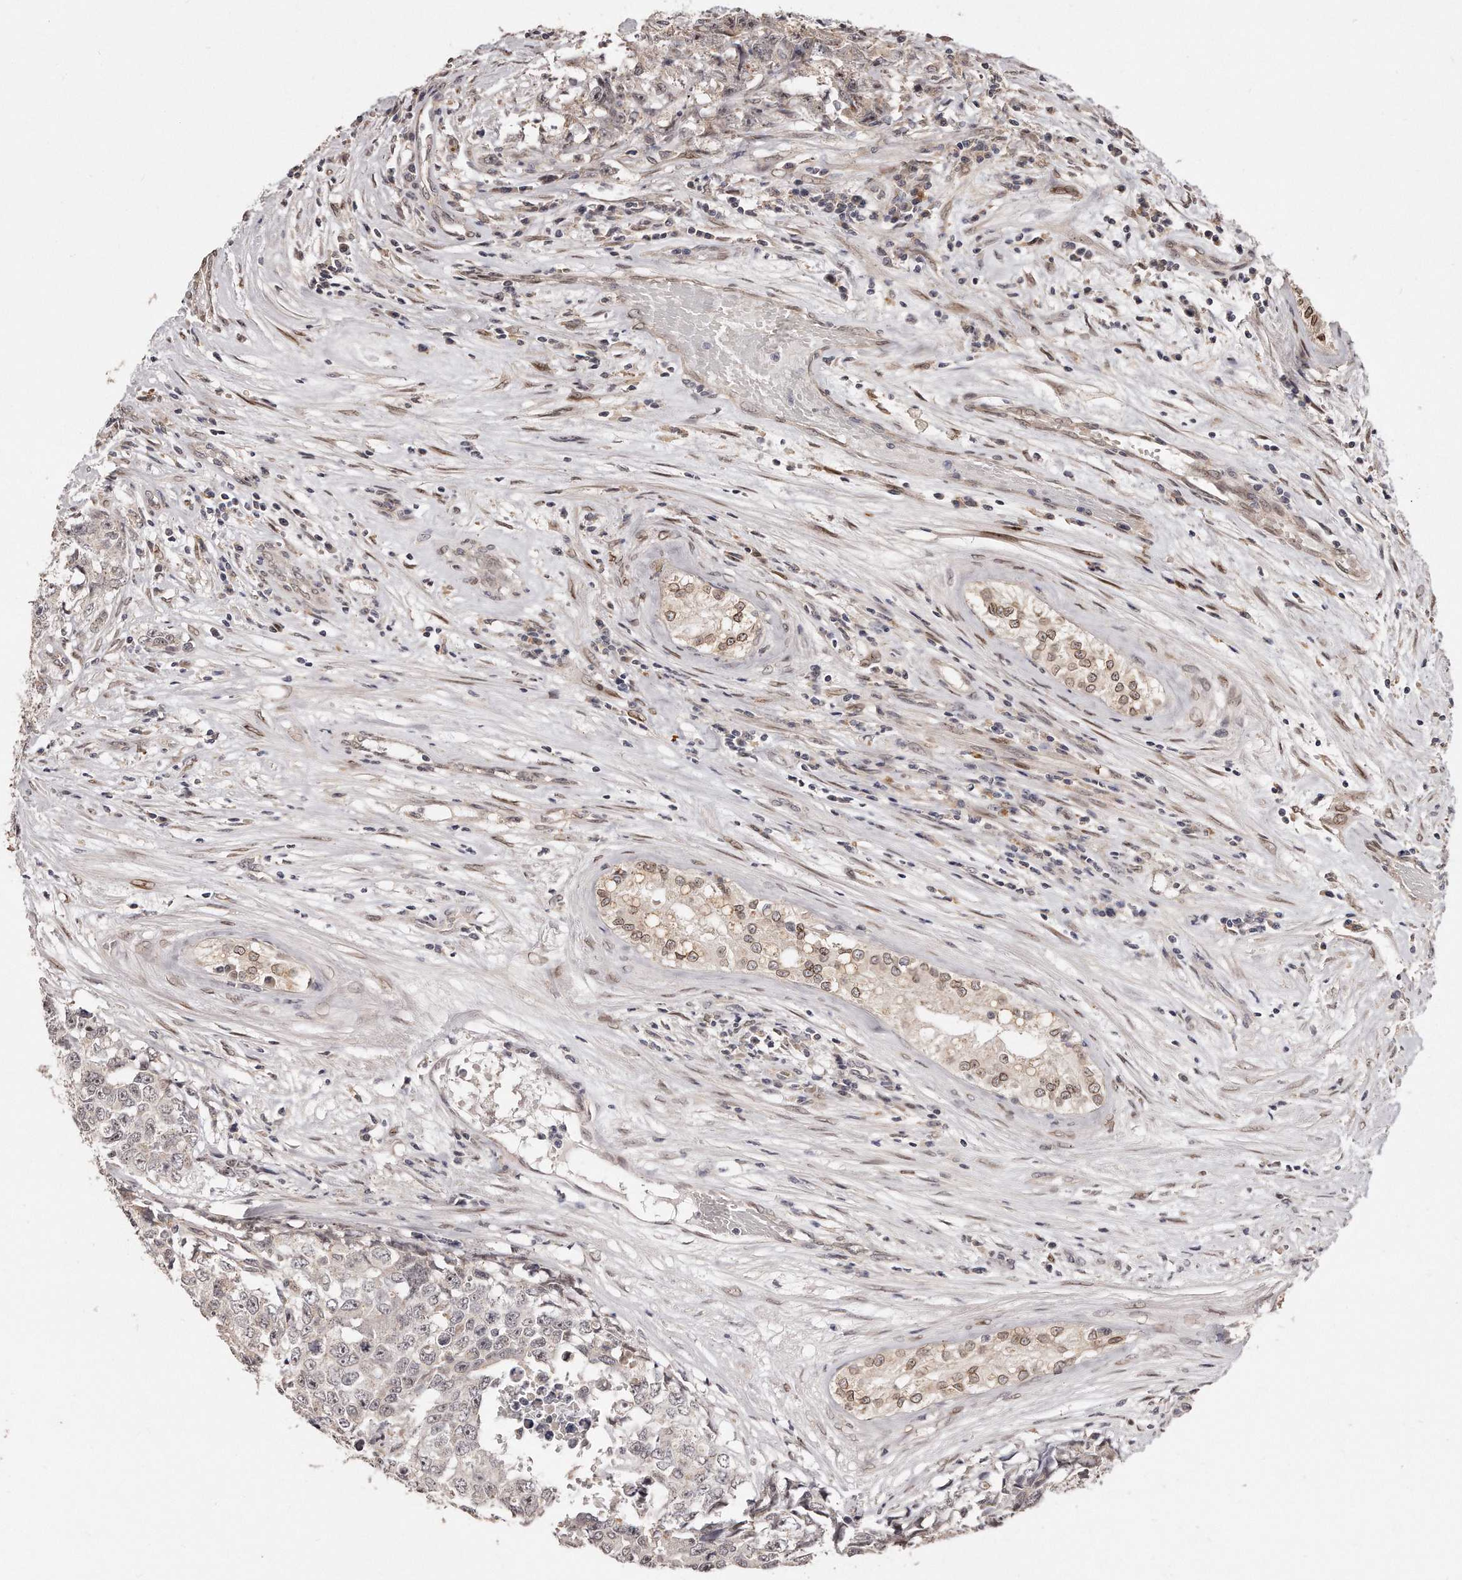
{"staining": {"intensity": "negative", "quantity": "none", "location": "none"}, "tissue": "testis cancer", "cell_type": "Tumor cells", "image_type": "cancer", "snomed": [{"axis": "morphology", "description": "Carcinoma, Embryonal, NOS"}, {"axis": "topography", "description": "Testis"}], "caption": "Tumor cells show no significant positivity in testis cancer (embryonal carcinoma).", "gene": "HASPIN", "patient": {"sex": "male", "age": 28}}